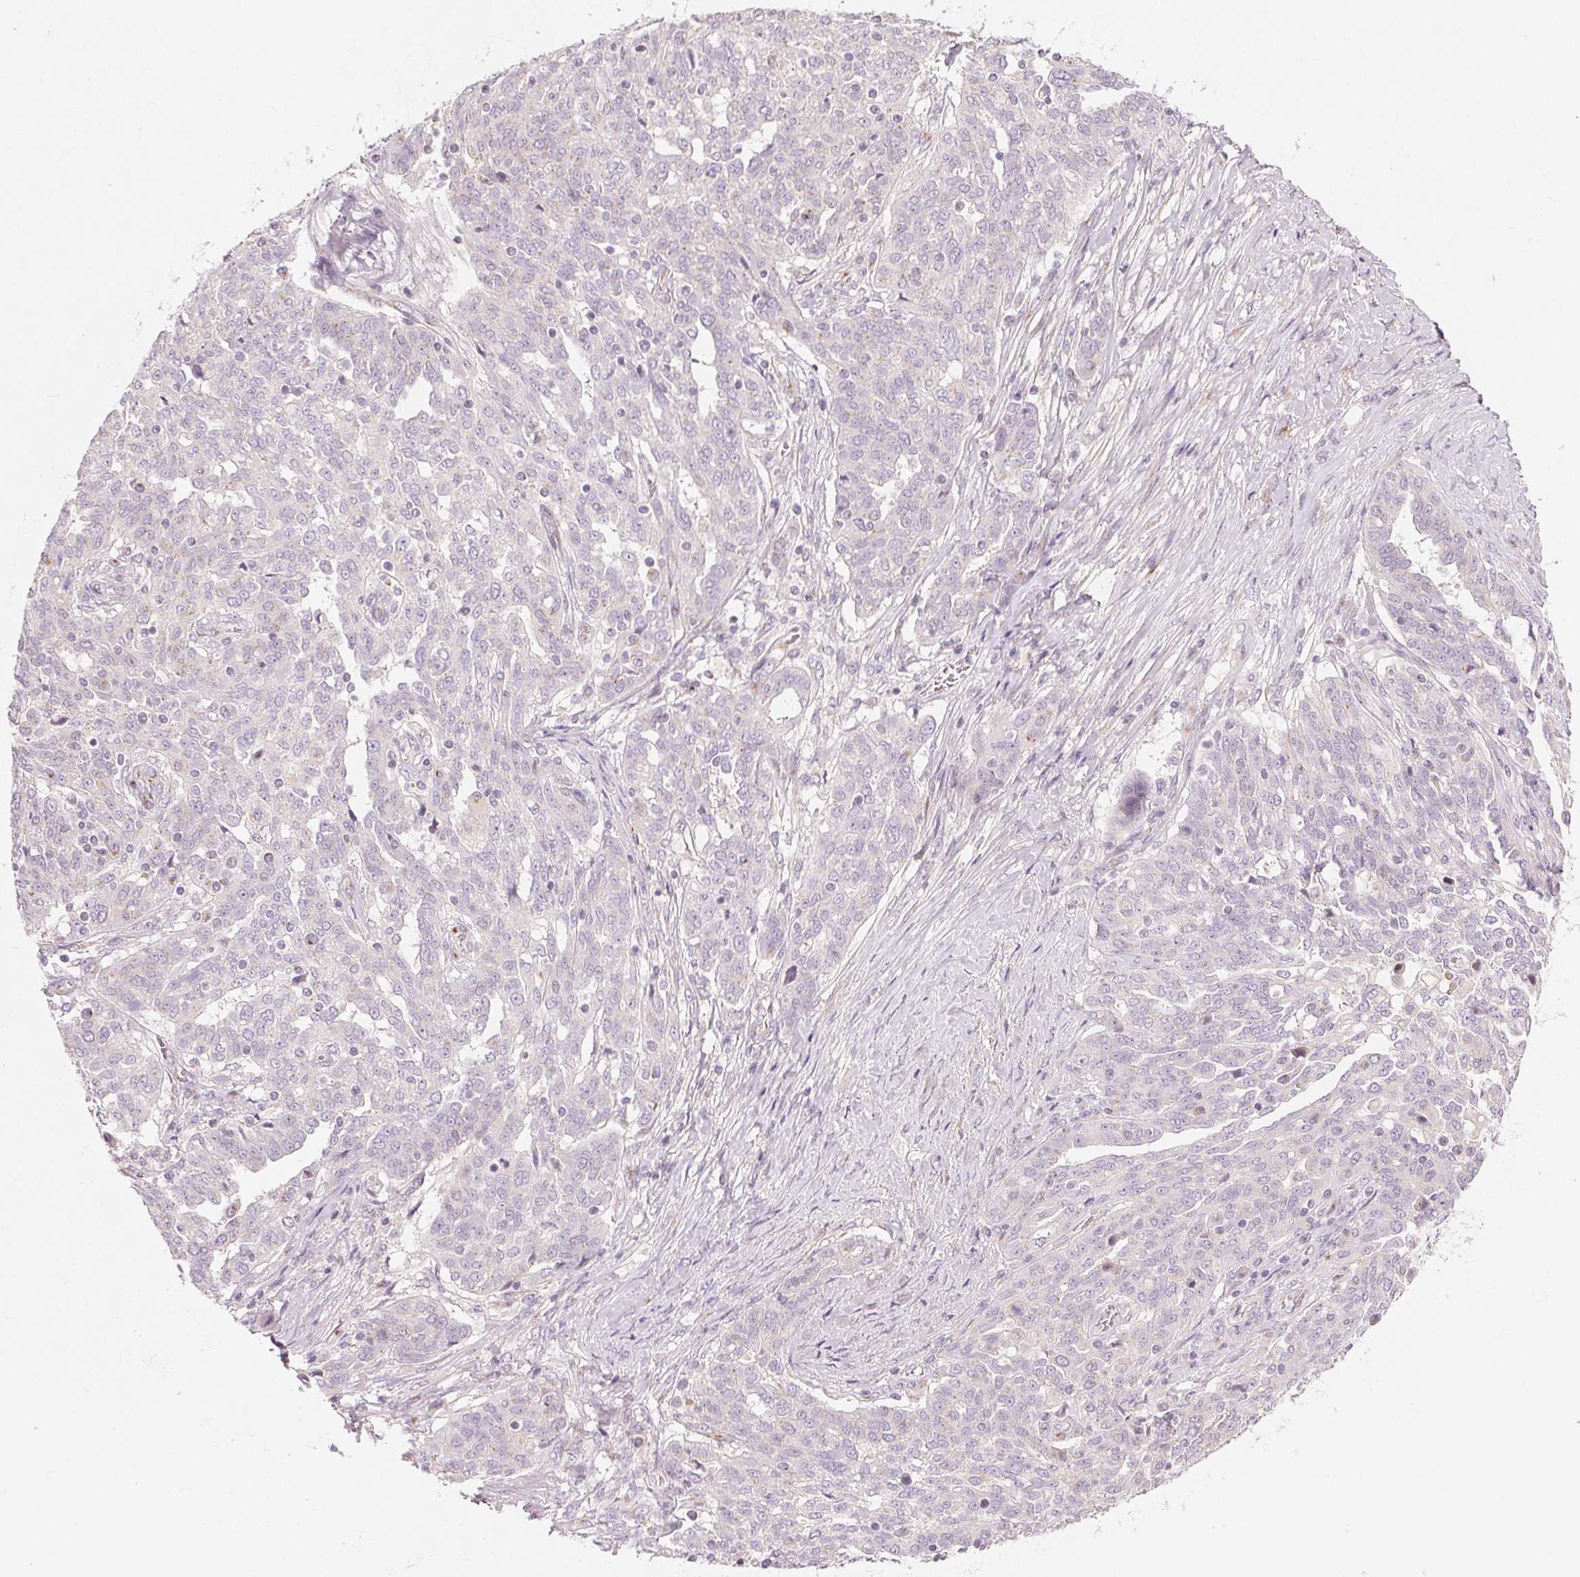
{"staining": {"intensity": "negative", "quantity": "none", "location": "none"}, "tissue": "ovarian cancer", "cell_type": "Tumor cells", "image_type": "cancer", "snomed": [{"axis": "morphology", "description": "Cystadenocarcinoma, serous, NOS"}, {"axis": "topography", "description": "Ovary"}], "caption": "IHC of human ovarian serous cystadenocarcinoma demonstrates no expression in tumor cells.", "gene": "DRAM2", "patient": {"sex": "female", "age": 67}}